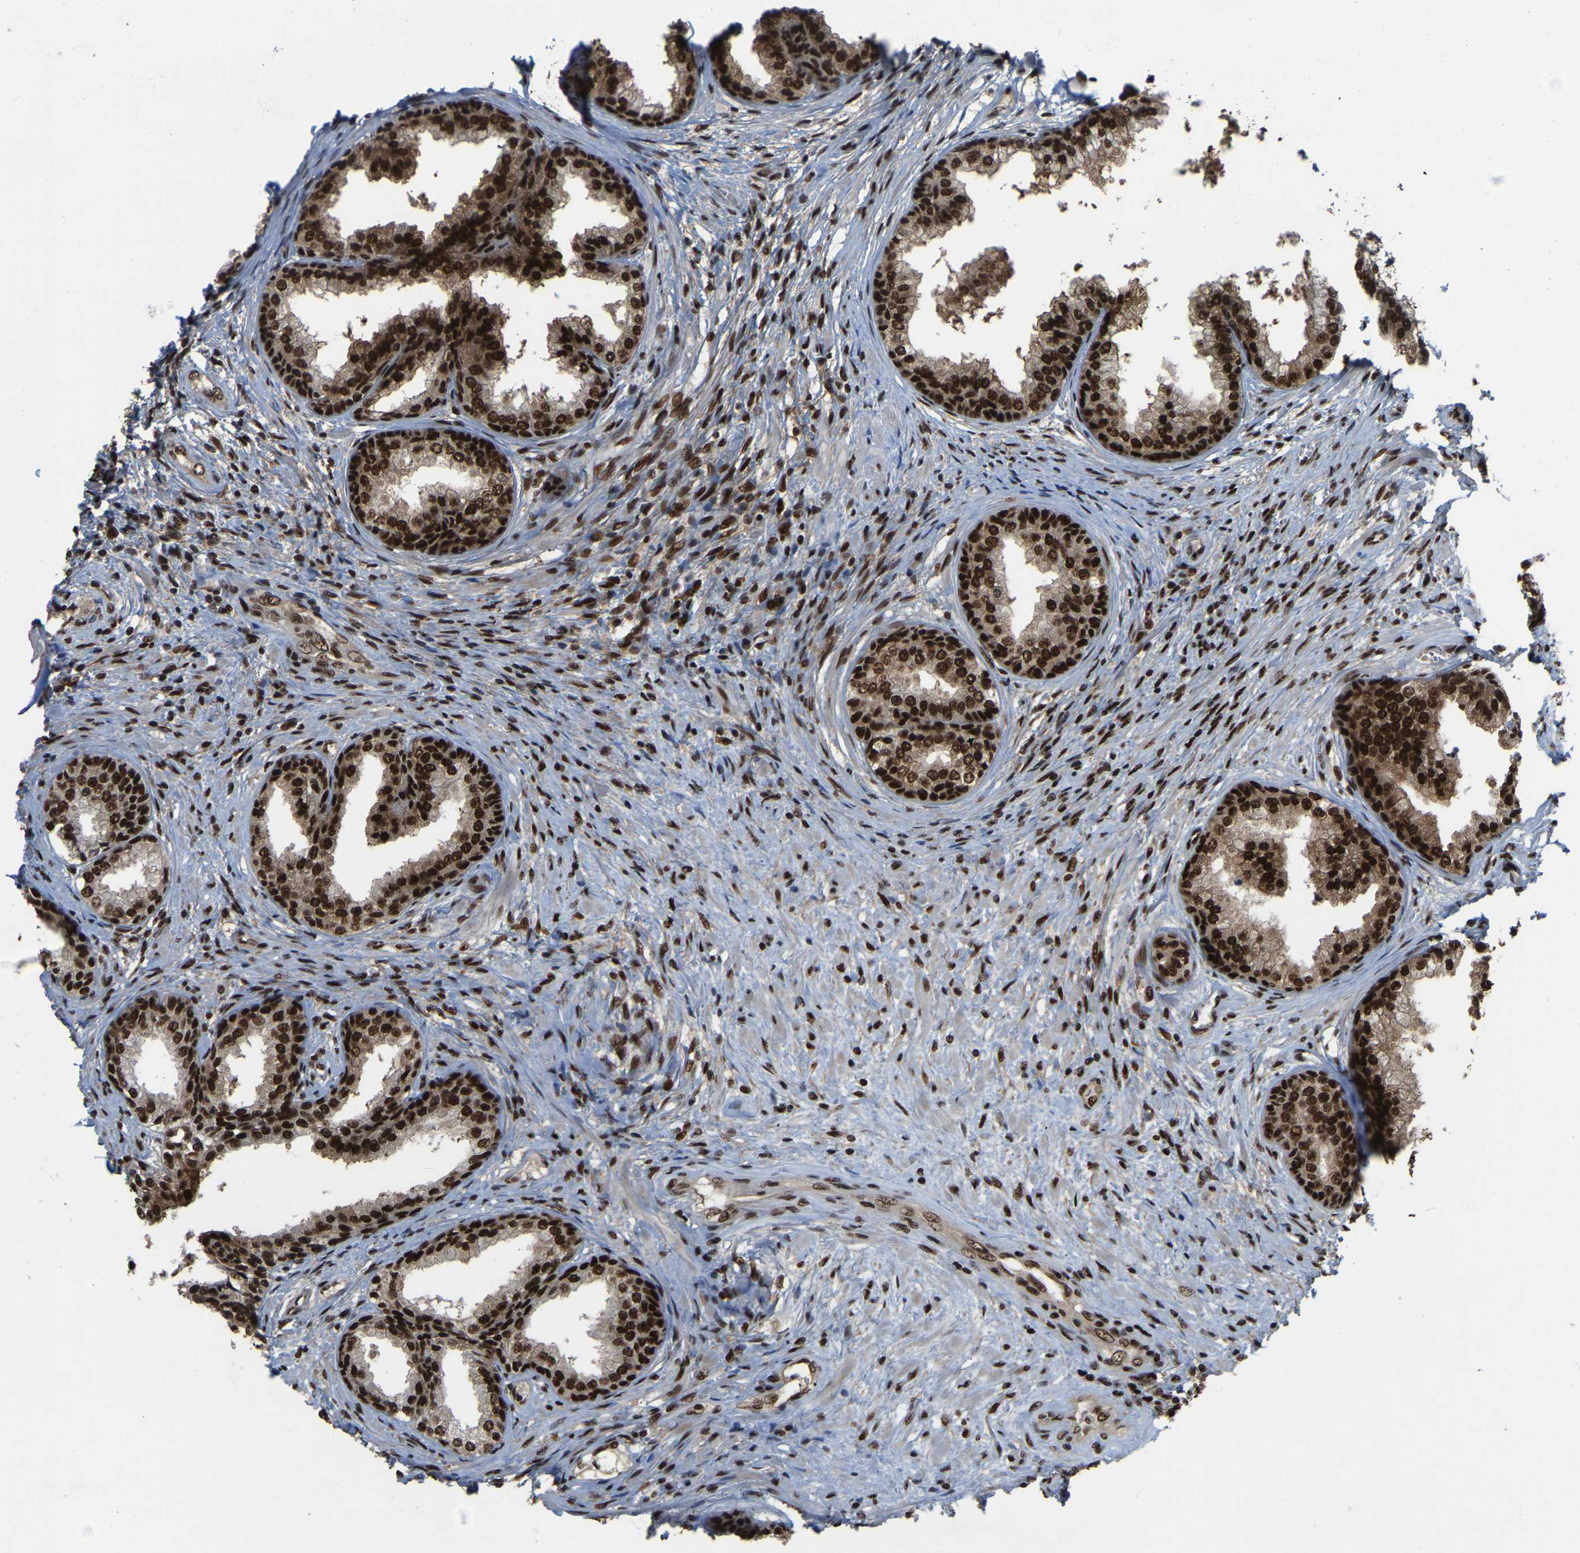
{"staining": {"intensity": "strong", "quantity": ">75%", "location": "nuclear"}, "tissue": "prostate", "cell_type": "Glandular cells", "image_type": "normal", "snomed": [{"axis": "morphology", "description": "Normal tissue, NOS"}, {"axis": "topography", "description": "Prostate"}], "caption": "Immunohistochemical staining of normal human prostate shows strong nuclear protein staining in approximately >75% of glandular cells. Nuclei are stained in blue.", "gene": "TBL1XR1", "patient": {"sex": "male", "age": 76}}